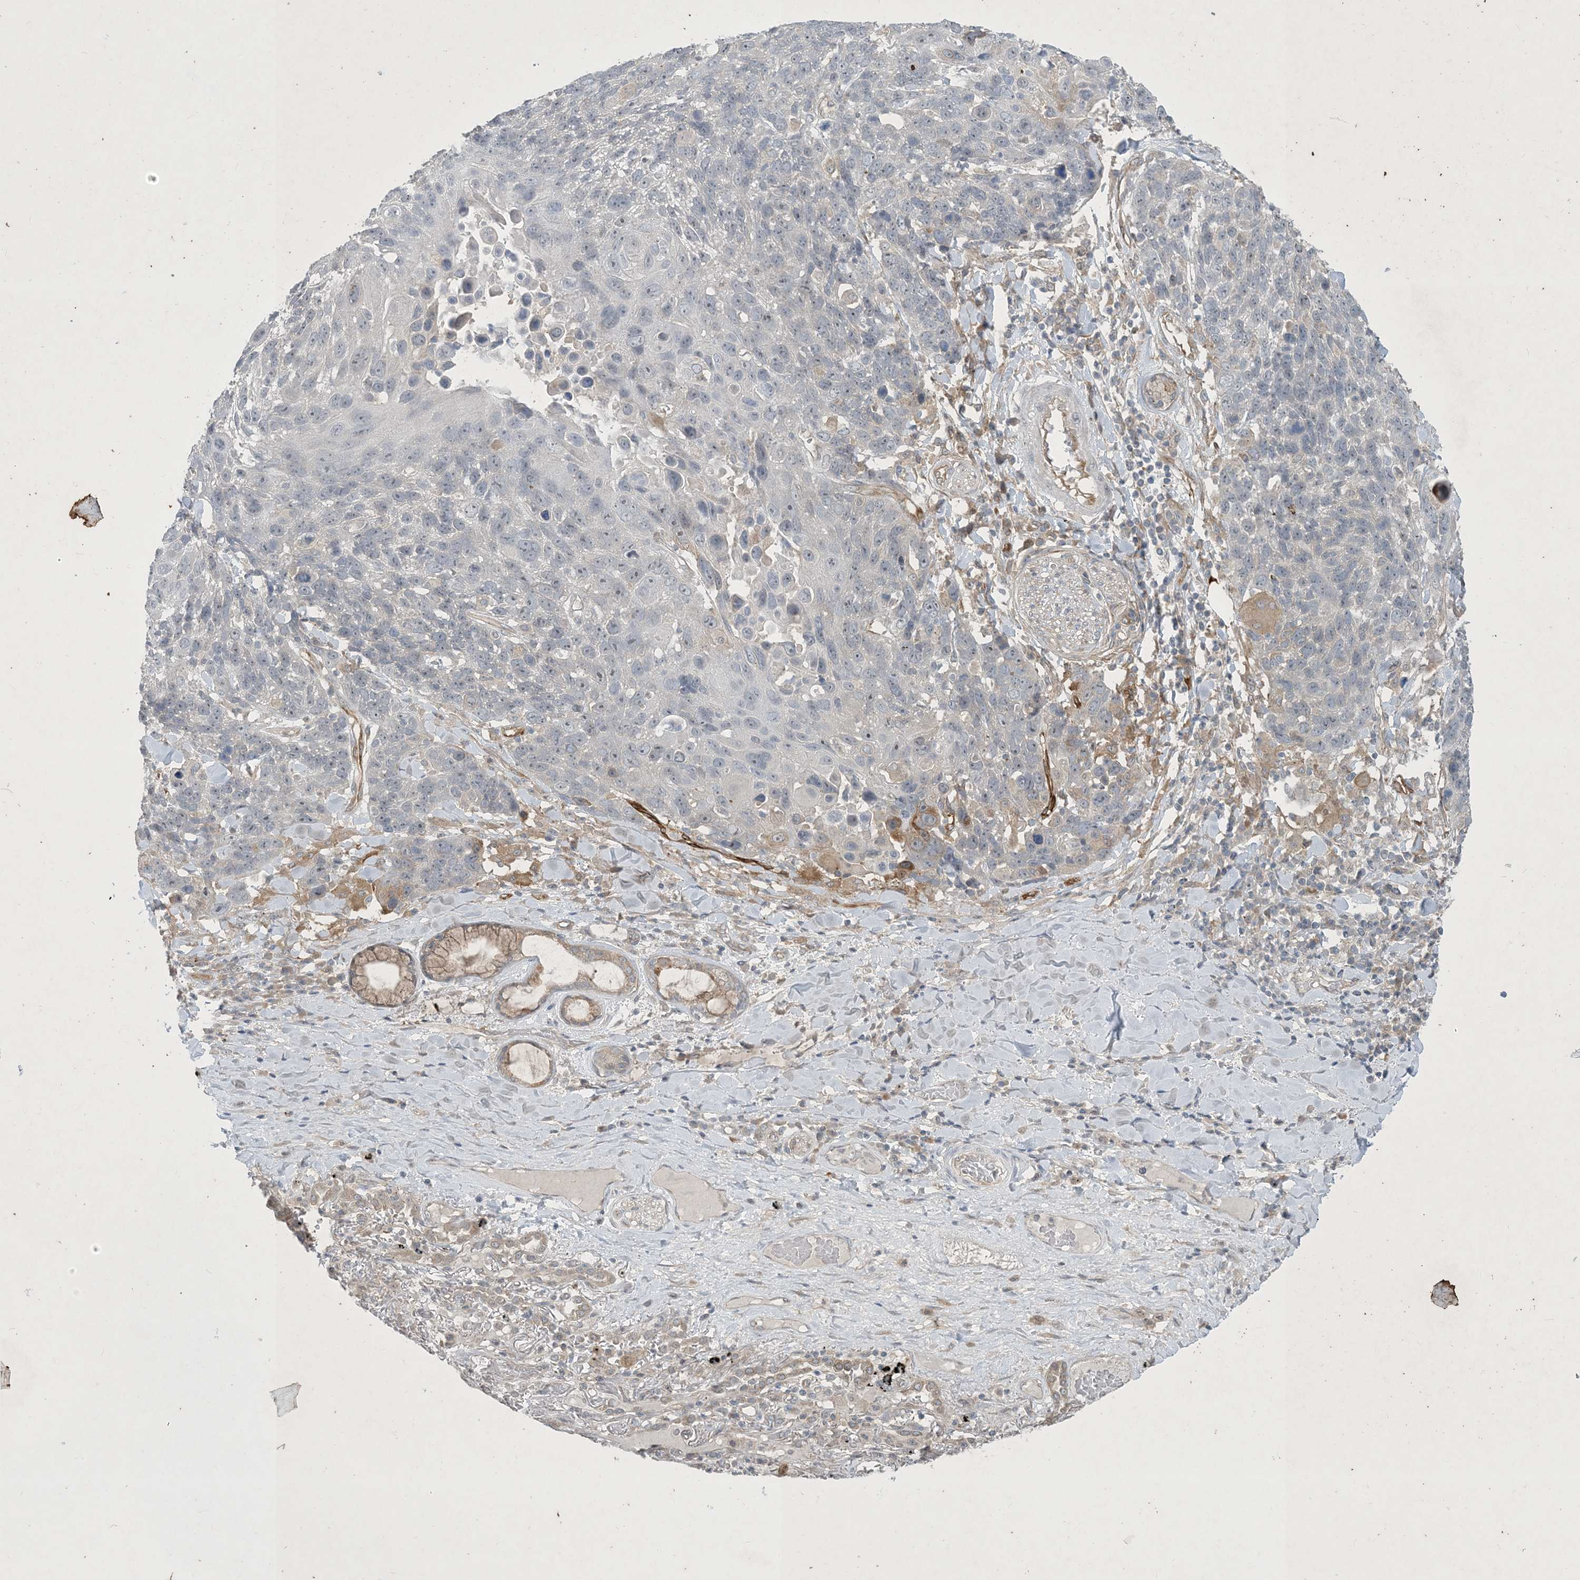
{"staining": {"intensity": "negative", "quantity": "none", "location": "none"}, "tissue": "lung cancer", "cell_type": "Tumor cells", "image_type": "cancer", "snomed": [{"axis": "morphology", "description": "Squamous cell carcinoma, NOS"}, {"axis": "topography", "description": "Lung"}], "caption": "The photomicrograph exhibits no significant positivity in tumor cells of squamous cell carcinoma (lung). (Stains: DAB (3,3'-diaminobenzidine) immunohistochemistry with hematoxylin counter stain, Microscopy: brightfield microscopy at high magnification).", "gene": "CDS1", "patient": {"sex": "male", "age": 66}}